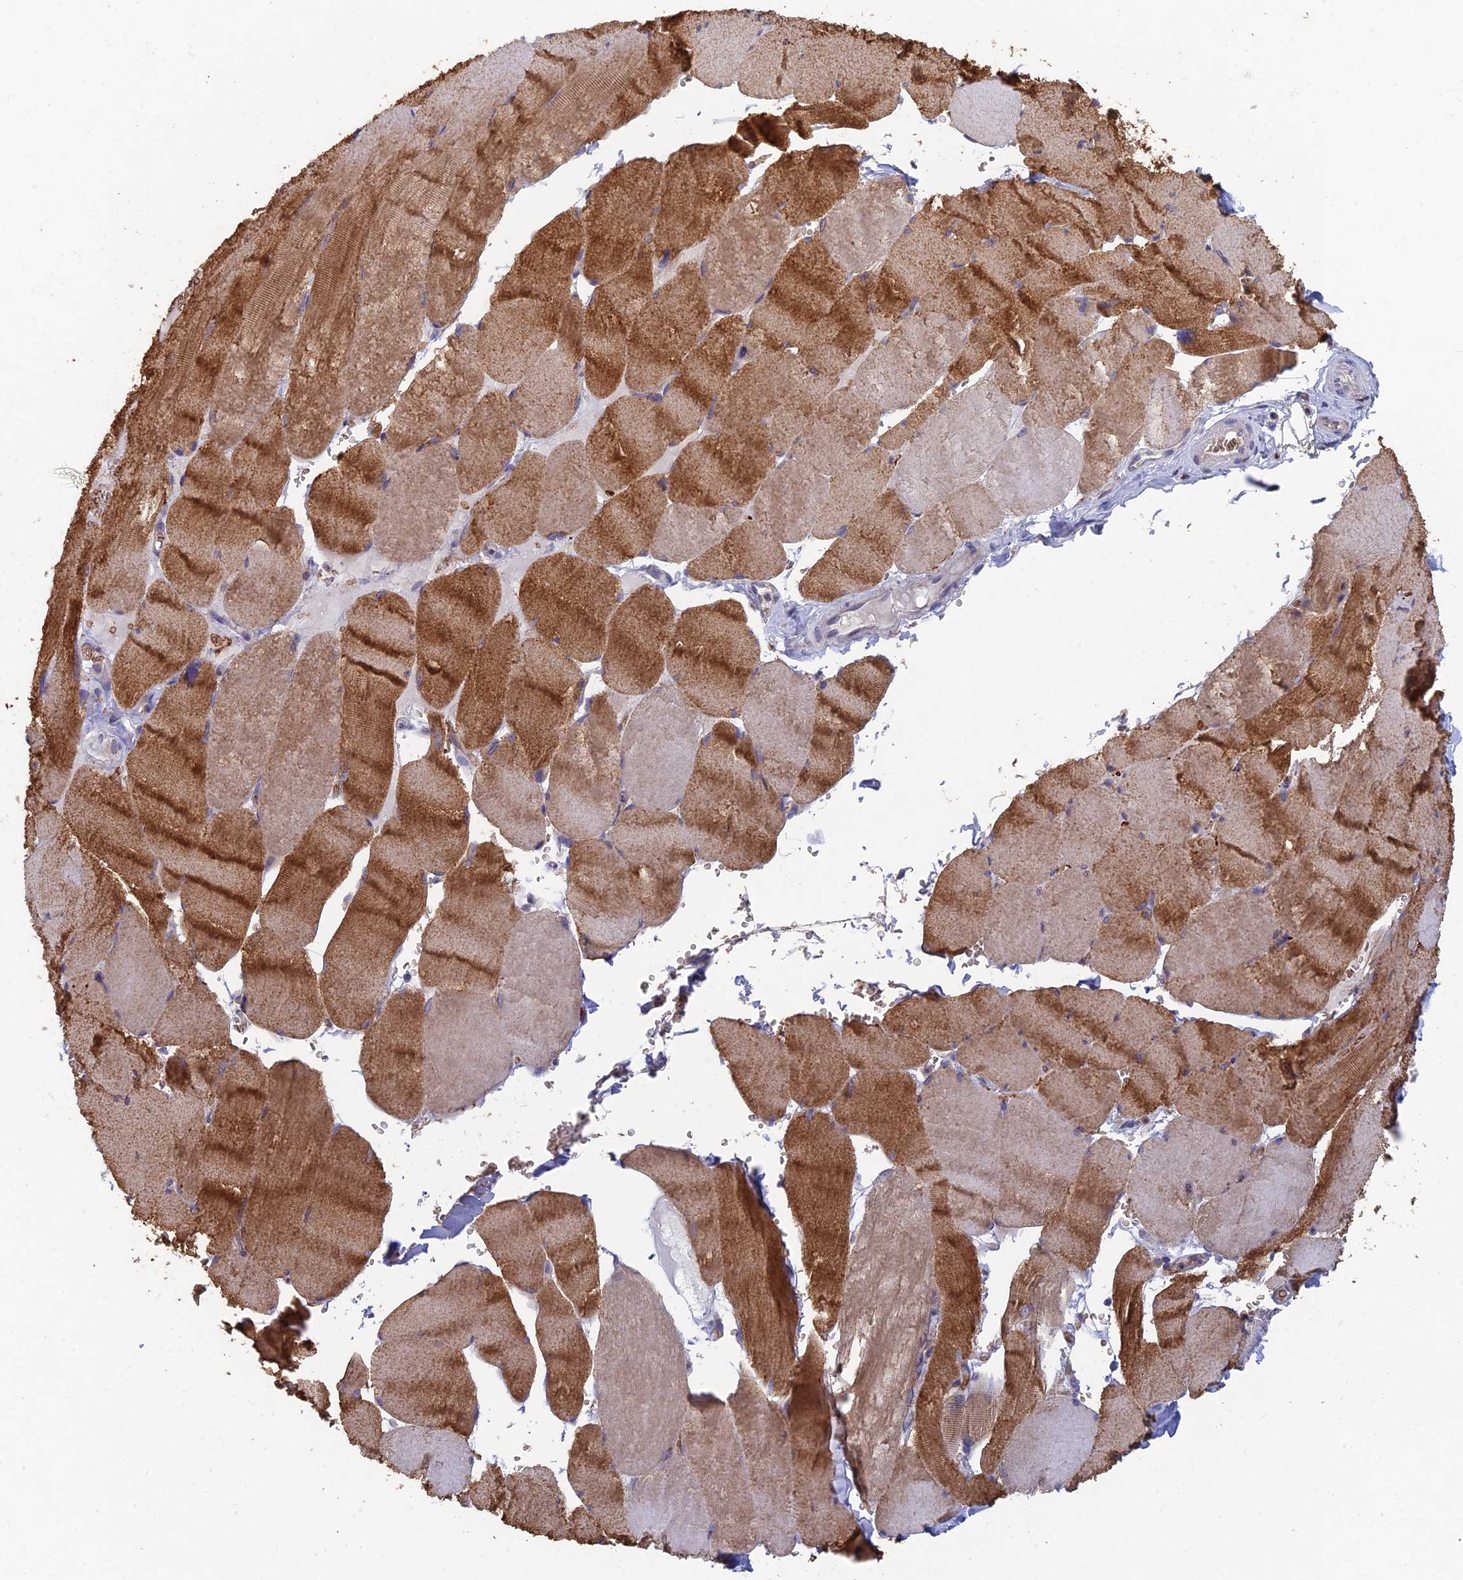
{"staining": {"intensity": "strong", "quantity": "25%-75%", "location": "cytoplasmic/membranous"}, "tissue": "skeletal muscle", "cell_type": "Myocytes", "image_type": "normal", "snomed": [{"axis": "morphology", "description": "Normal tissue, NOS"}, {"axis": "topography", "description": "Skeletal muscle"}, {"axis": "topography", "description": "Head-Neck"}], "caption": "Normal skeletal muscle reveals strong cytoplasmic/membranous staining in approximately 25%-75% of myocytes, visualized by immunohistochemistry. The protein is shown in brown color, while the nuclei are stained blue.", "gene": "ARRDC1", "patient": {"sex": "male", "age": 66}}